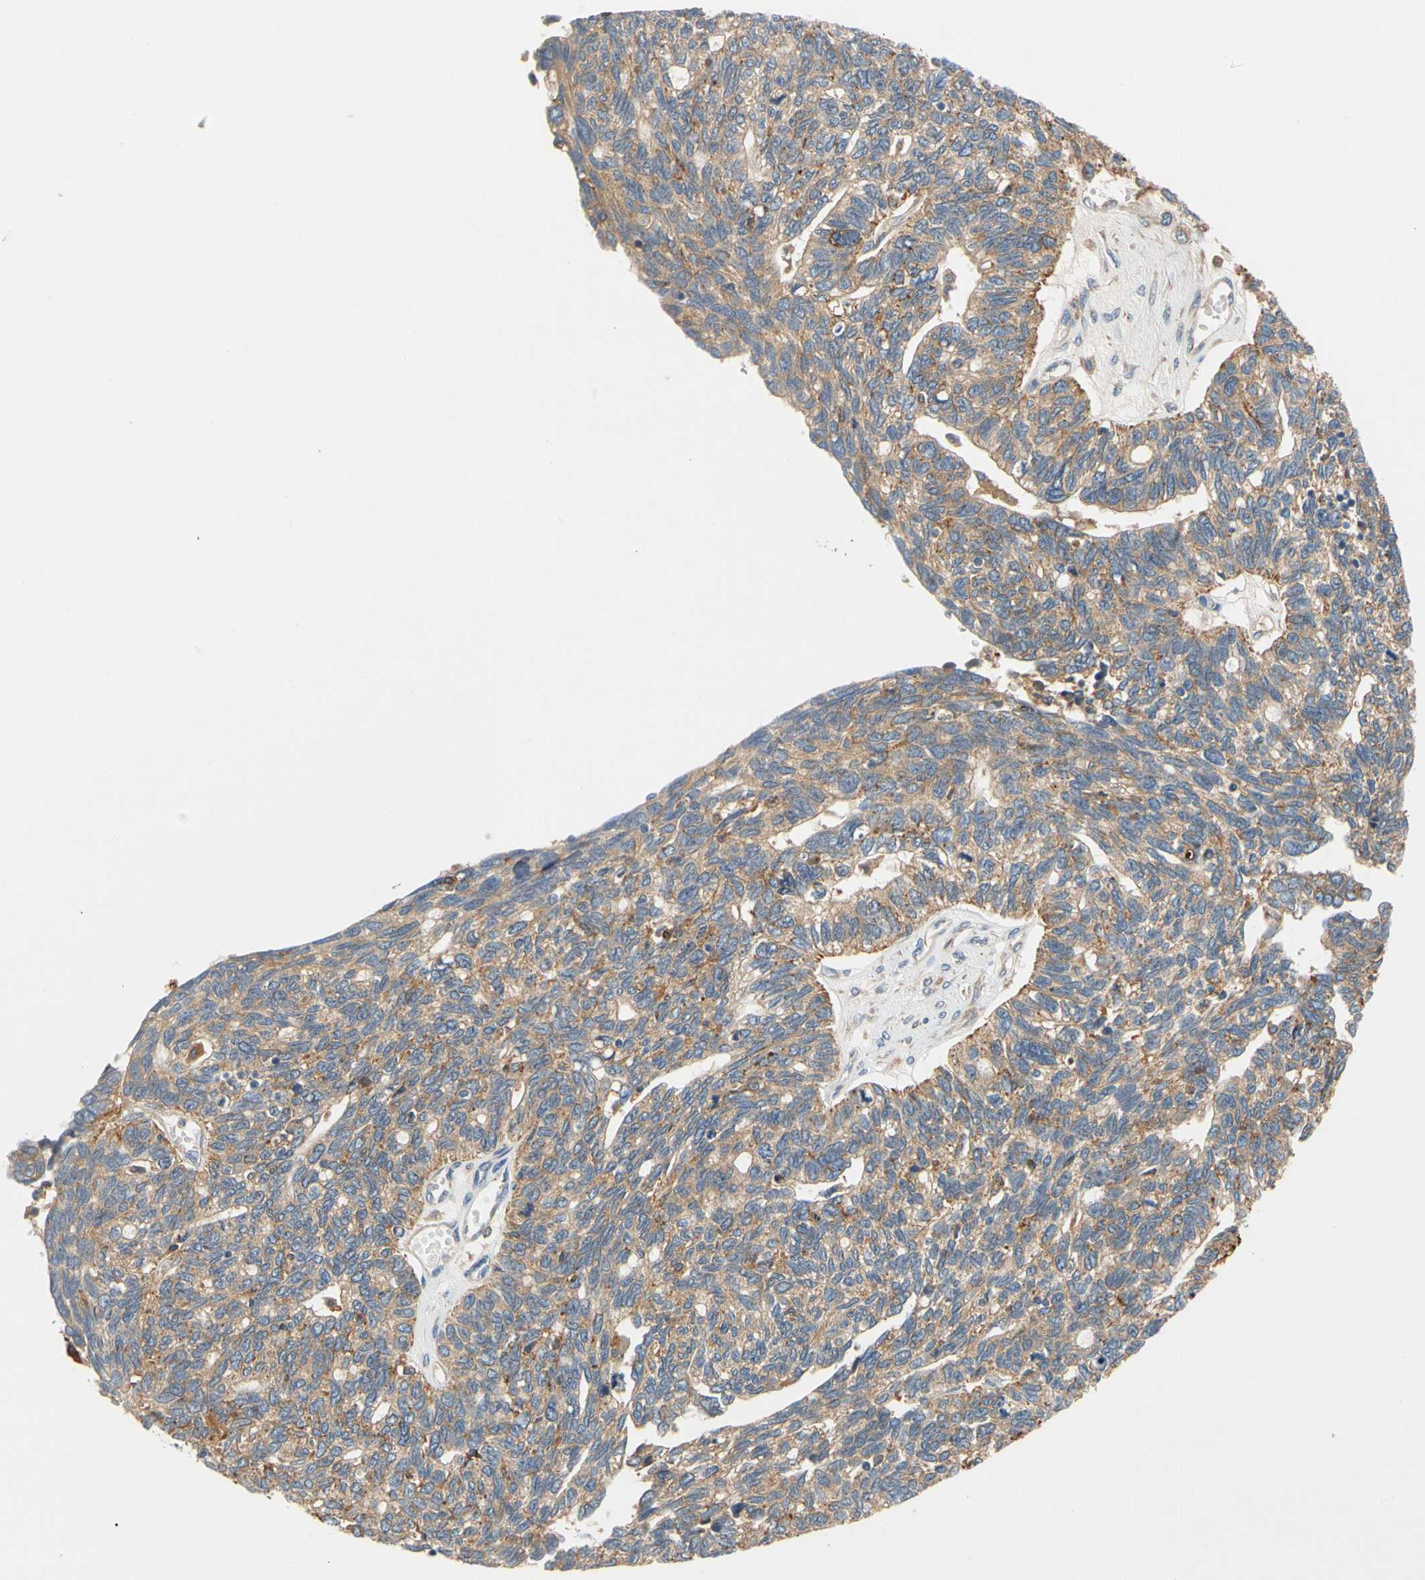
{"staining": {"intensity": "moderate", "quantity": ">75%", "location": "cytoplasmic/membranous"}, "tissue": "ovarian cancer", "cell_type": "Tumor cells", "image_type": "cancer", "snomed": [{"axis": "morphology", "description": "Cystadenocarcinoma, serous, NOS"}, {"axis": "topography", "description": "Ovary"}], "caption": "The image displays immunohistochemical staining of ovarian cancer. There is moderate cytoplasmic/membranous staining is appreciated in approximately >75% of tumor cells.", "gene": "USP46", "patient": {"sex": "female", "age": 79}}